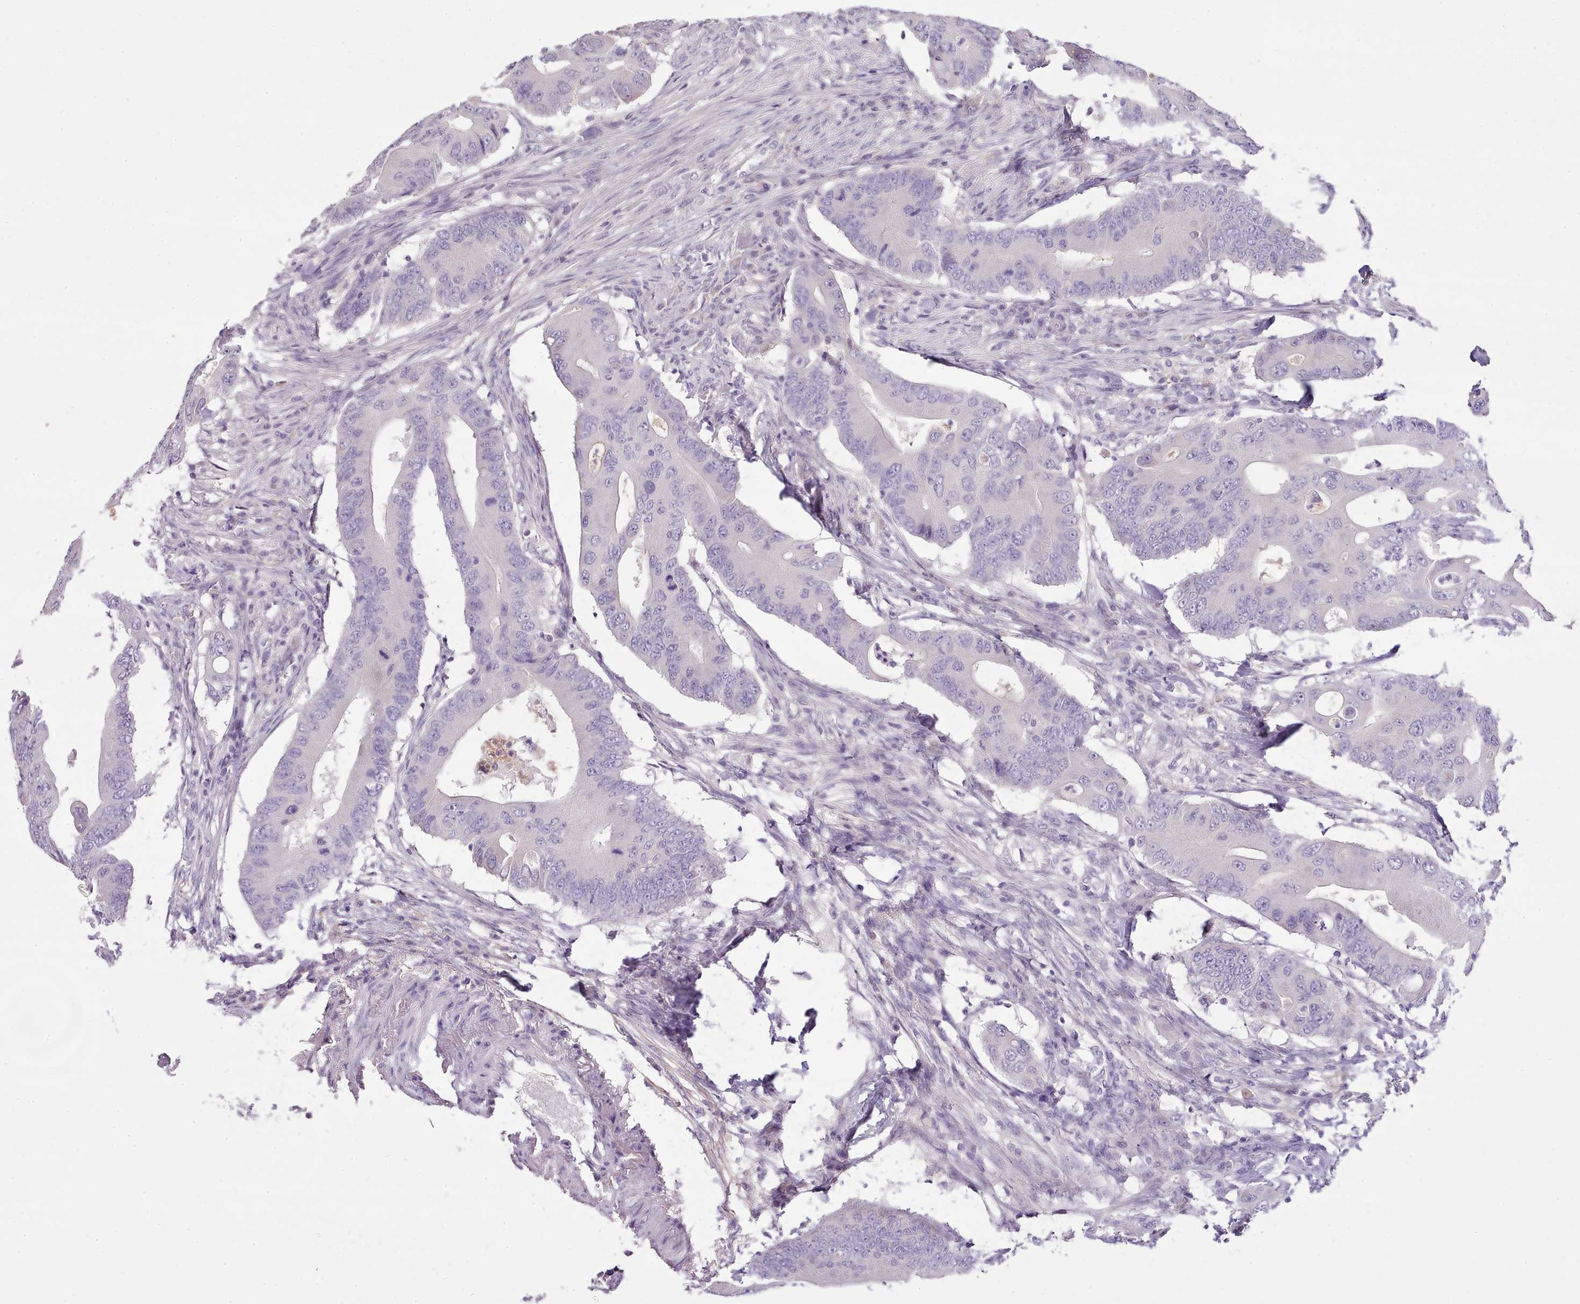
{"staining": {"intensity": "negative", "quantity": "none", "location": "none"}, "tissue": "colorectal cancer", "cell_type": "Tumor cells", "image_type": "cancer", "snomed": [{"axis": "morphology", "description": "Adenocarcinoma, NOS"}, {"axis": "topography", "description": "Colon"}], "caption": "A micrograph of human adenocarcinoma (colorectal) is negative for staining in tumor cells.", "gene": "TOX2", "patient": {"sex": "male", "age": 71}}